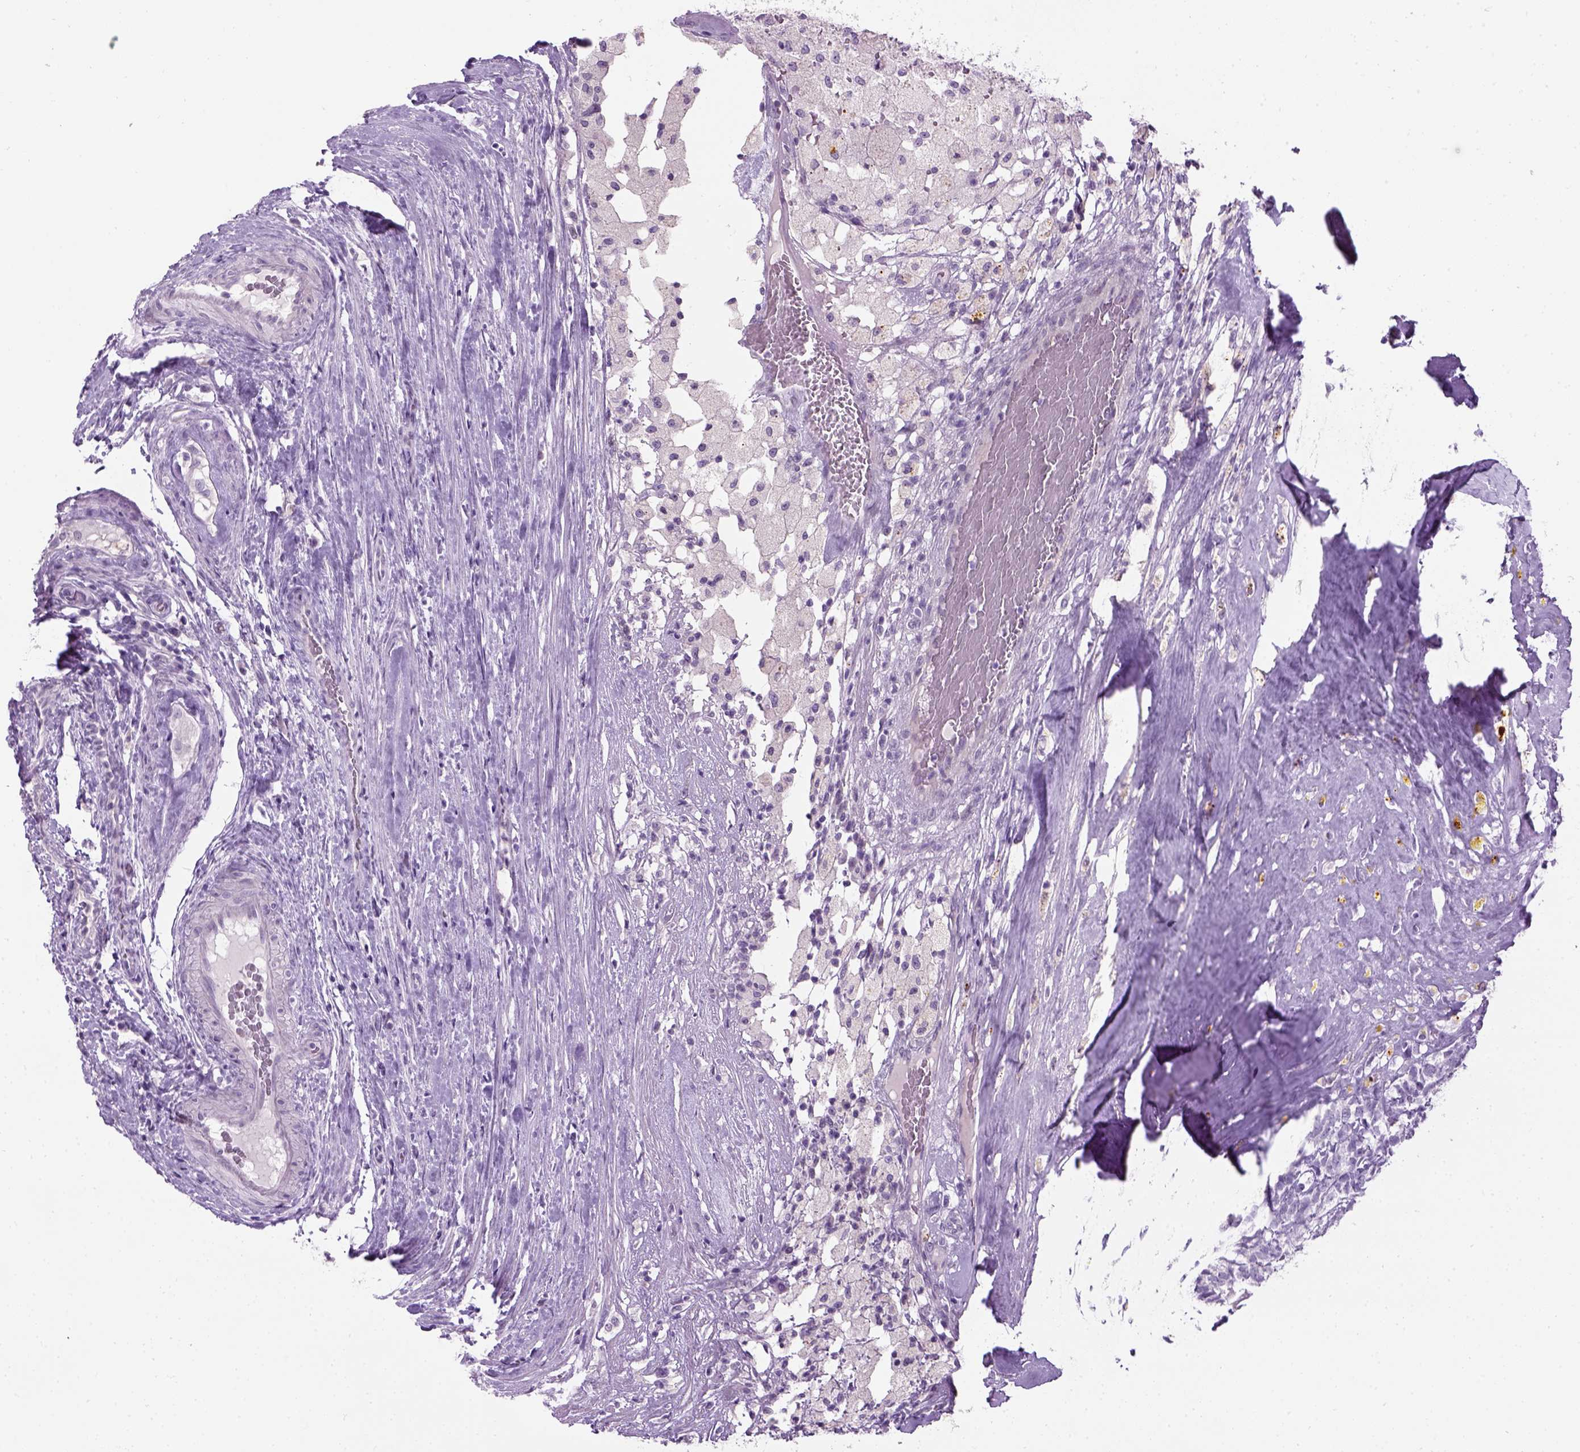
{"staining": {"intensity": "negative", "quantity": "none", "location": "none"}, "tissue": "testis cancer", "cell_type": "Tumor cells", "image_type": "cancer", "snomed": [{"axis": "morphology", "description": "Seminoma, NOS"}, {"axis": "morphology", "description": "Carcinoma, Embryonal, NOS"}, {"axis": "topography", "description": "Testis"}], "caption": "Immunohistochemistry micrograph of seminoma (testis) stained for a protein (brown), which reveals no positivity in tumor cells.", "gene": "GABRB2", "patient": {"sex": "male", "age": 41}}